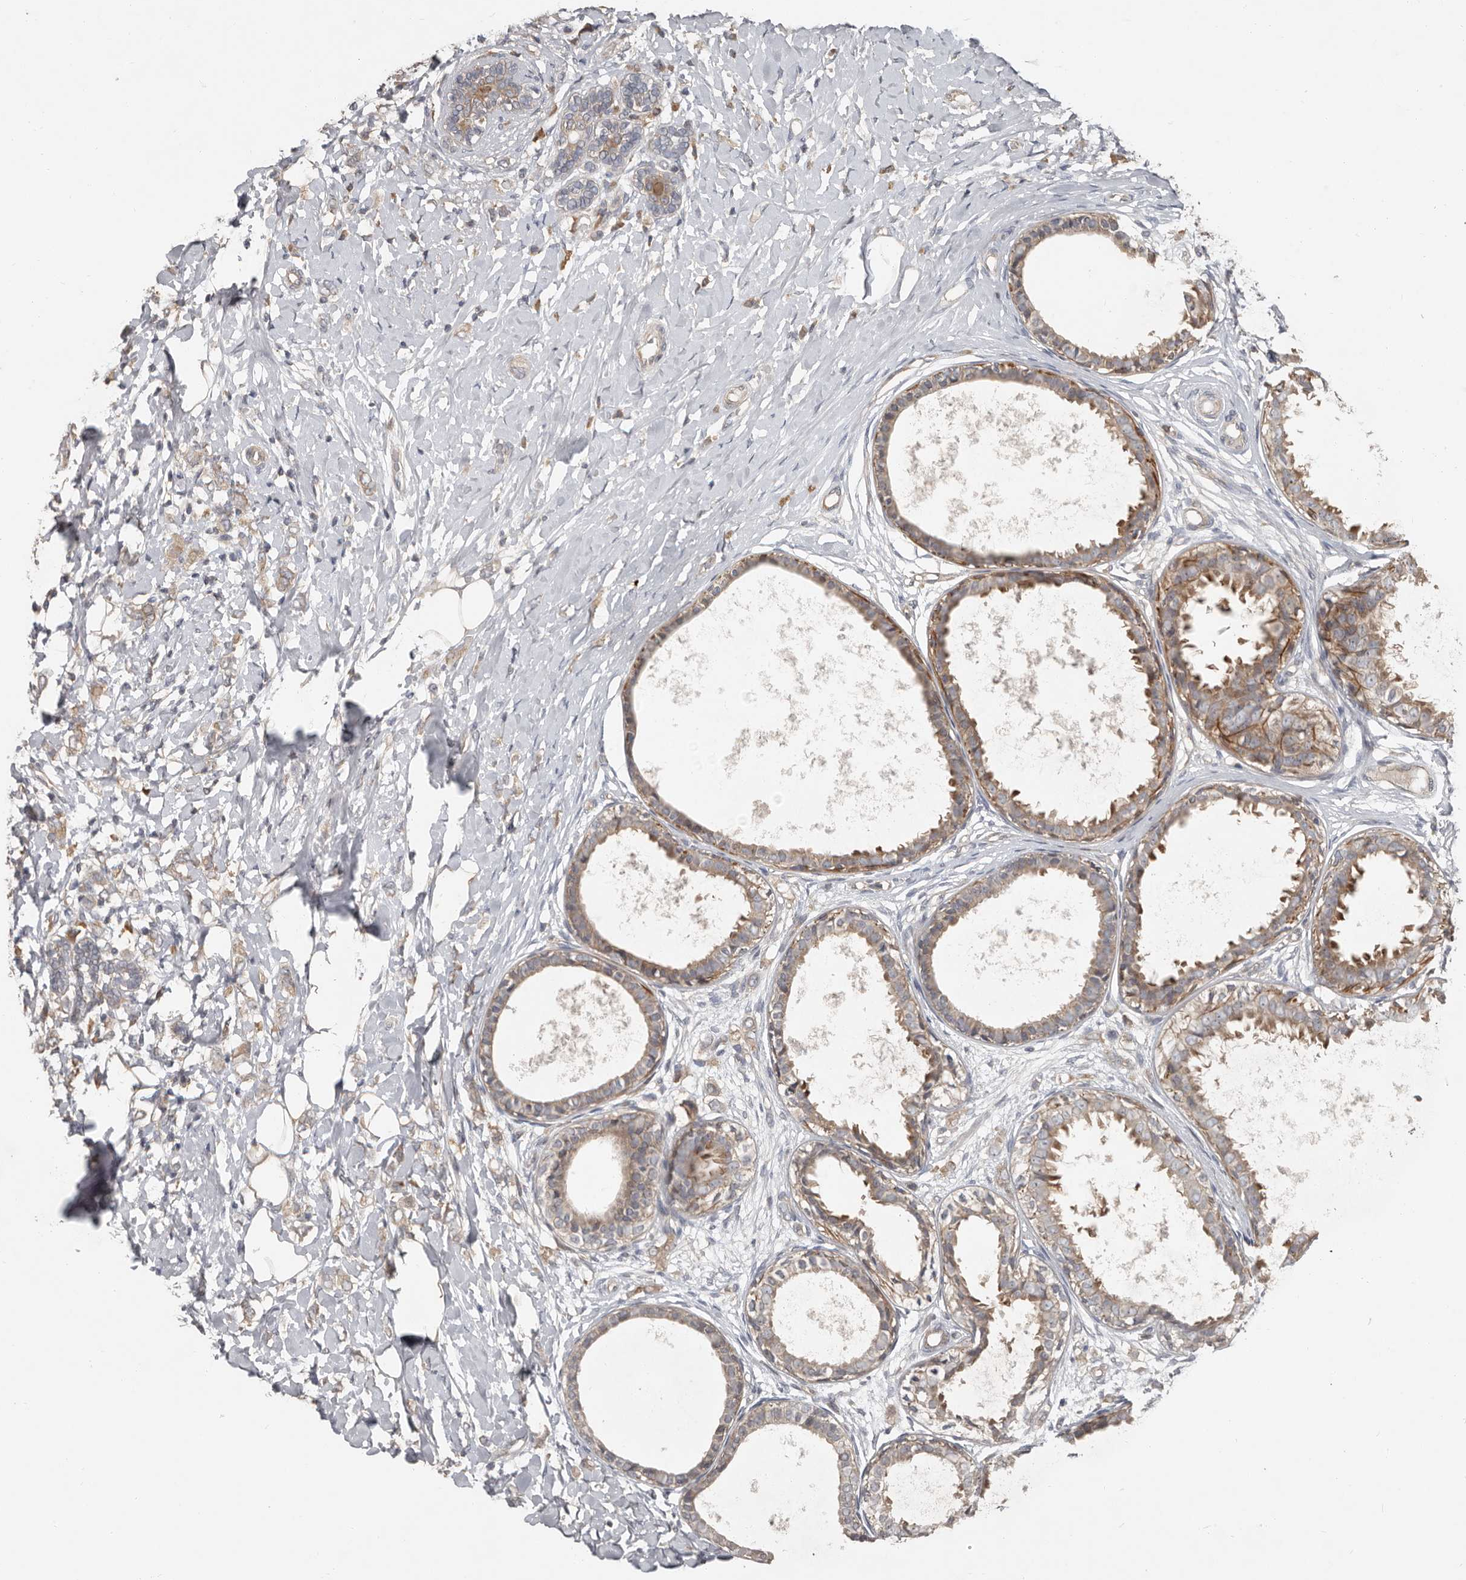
{"staining": {"intensity": "weak", "quantity": ">75%", "location": "cytoplasmic/membranous"}, "tissue": "breast cancer", "cell_type": "Tumor cells", "image_type": "cancer", "snomed": [{"axis": "morphology", "description": "Normal tissue, NOS"}, {"axis": "morphology", "description": "Lobular carcinoma"}, {"axis": "topography", "description": "Breast"}], "caption": "High-magnification brightfield microscopy of lobular carcinoma (breast) stained with DAB (brown) and counterstained with hematoxylin (blue). tumor cells exhibit weak cytoplasmic/membranous positivity is appreciated in about>75% of cells.", "gene": "AKNAD1", "patient": {"sex": "female", "age": 47}}